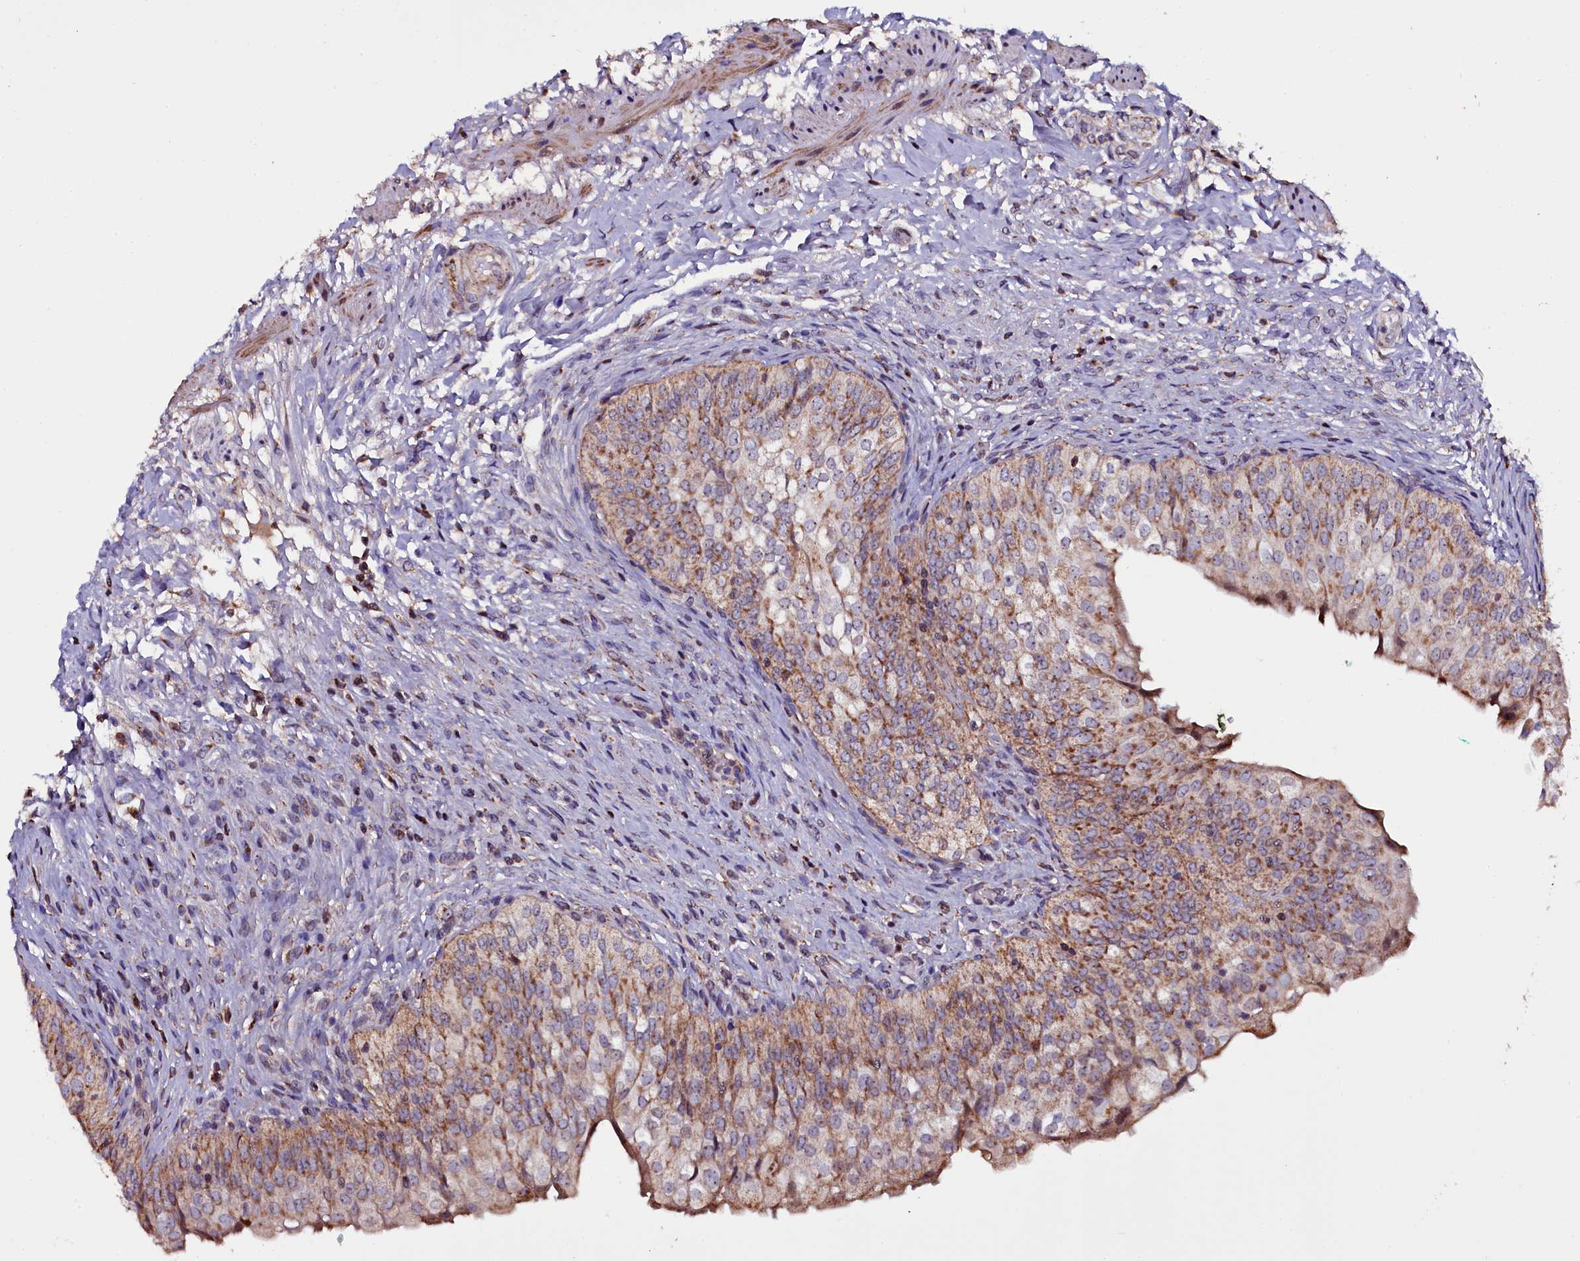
{"staining": {"intensity": "moderate", "quantity": ">75%", "location": "cytoplasmic/membranous"}, "tissue": "urinary bladder", "cell_type": "Urothelial cells", "image_type": "normal", "snomed": [{"axis": "morphology", "description": "Normal tissue, NOS"}, {"axis": "topography", "description": "Urinary bladder"}], "caption": "About >75% of urothelial cells in normal urinary bladder reveal moderate cytoplasmic/membranous protein positivity as visualized by brown immunohistochemical staining.", "gene": "NAA80", "patient": {"sex": "male", "age": 55}}